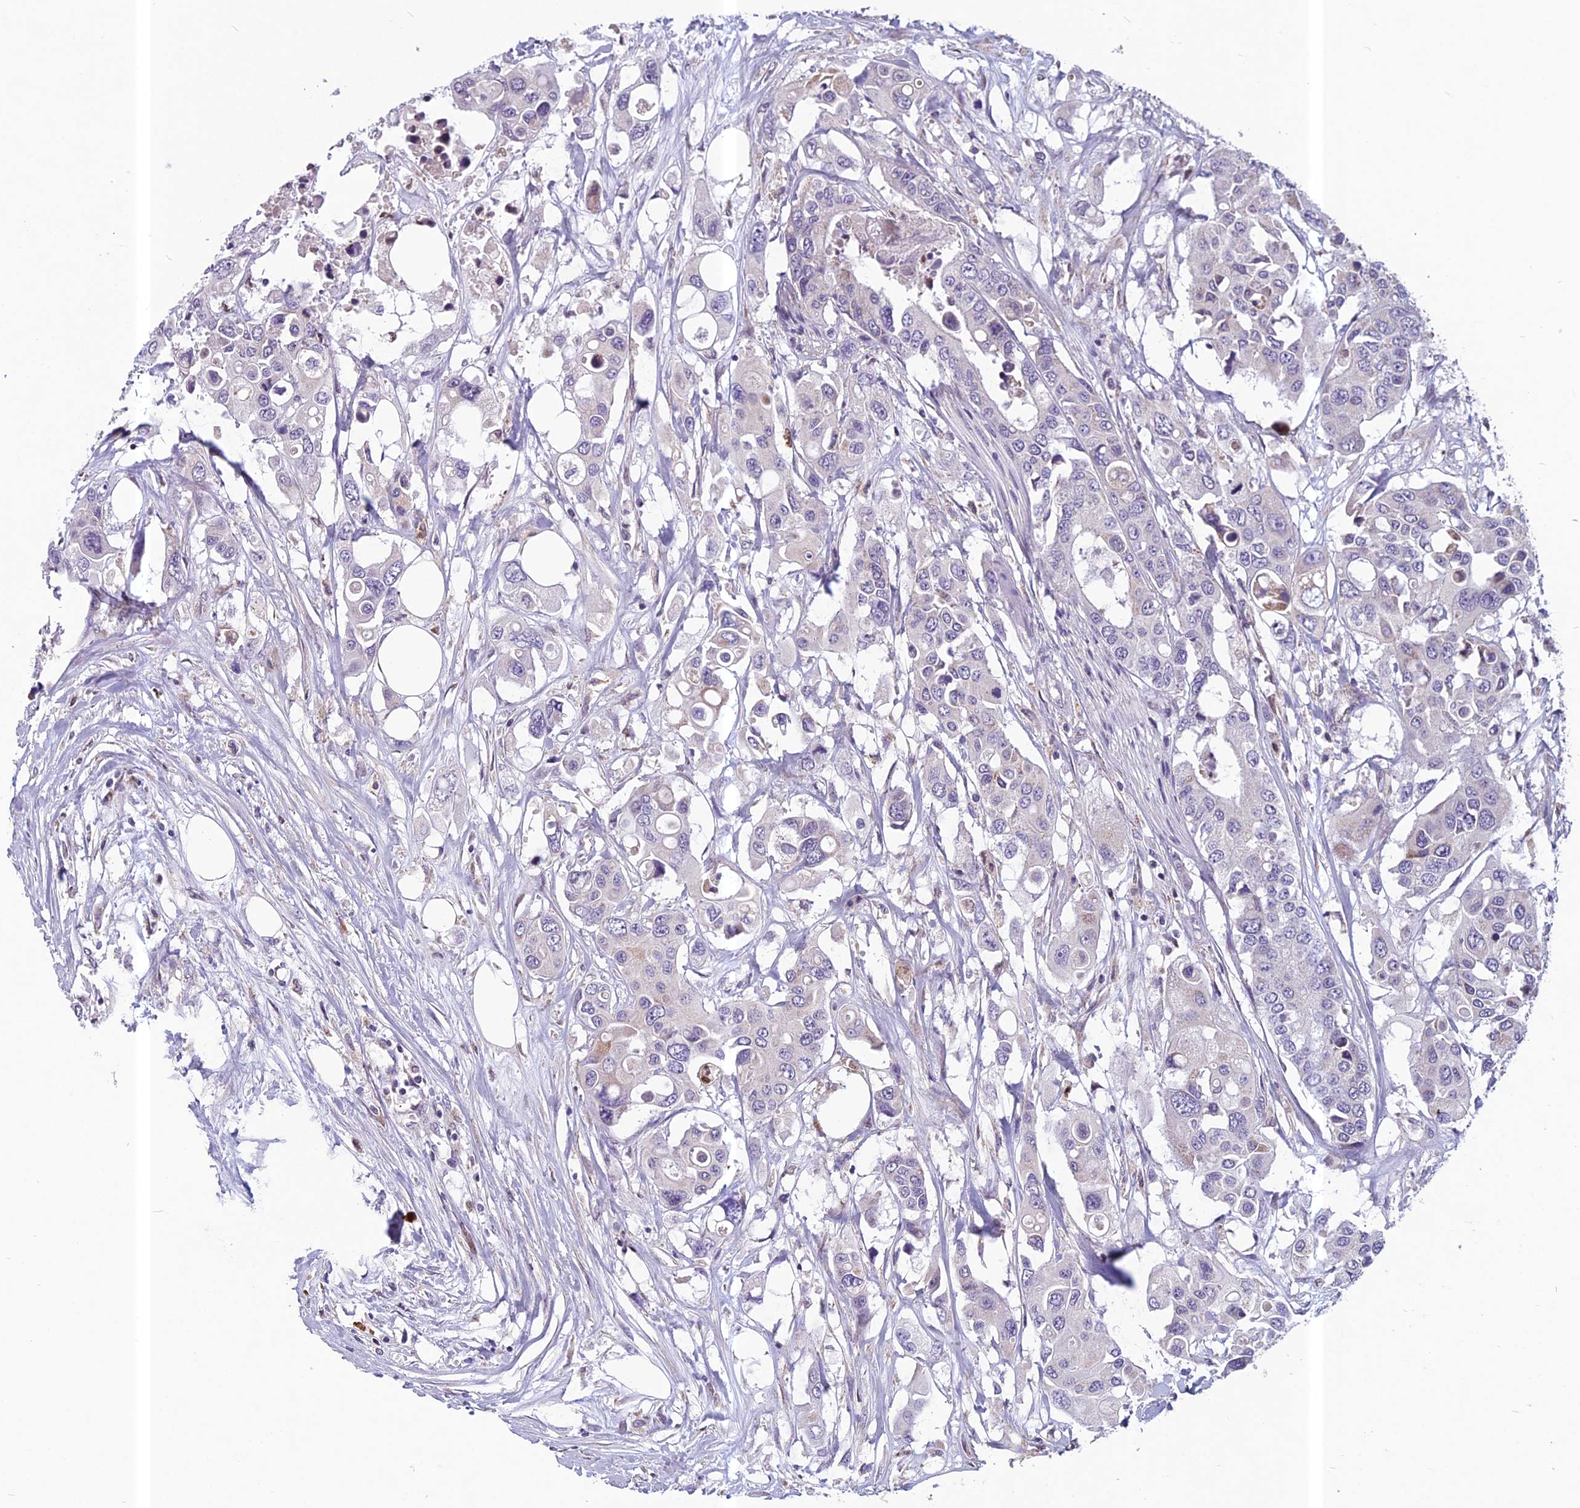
{"staining": {"intensity": "negative", "quantity": "none", "location": "none"}, "tissue": "colorectal cancer", "cell_type": "Tumor cells", "image_type": "cancer", "snomed": [{"axis": "morphology", "description": "Adenocarcinoma, NOS"}, {"axis": "topography", "description": "Colon"}], "caption": "Tumor cells are negative for protein expression in human adenocarcinoma (colorectal). Nuclei are stained in blue.", "gene": "ENSG00000188897", "patient": {"sex": "male", "age": 77}}